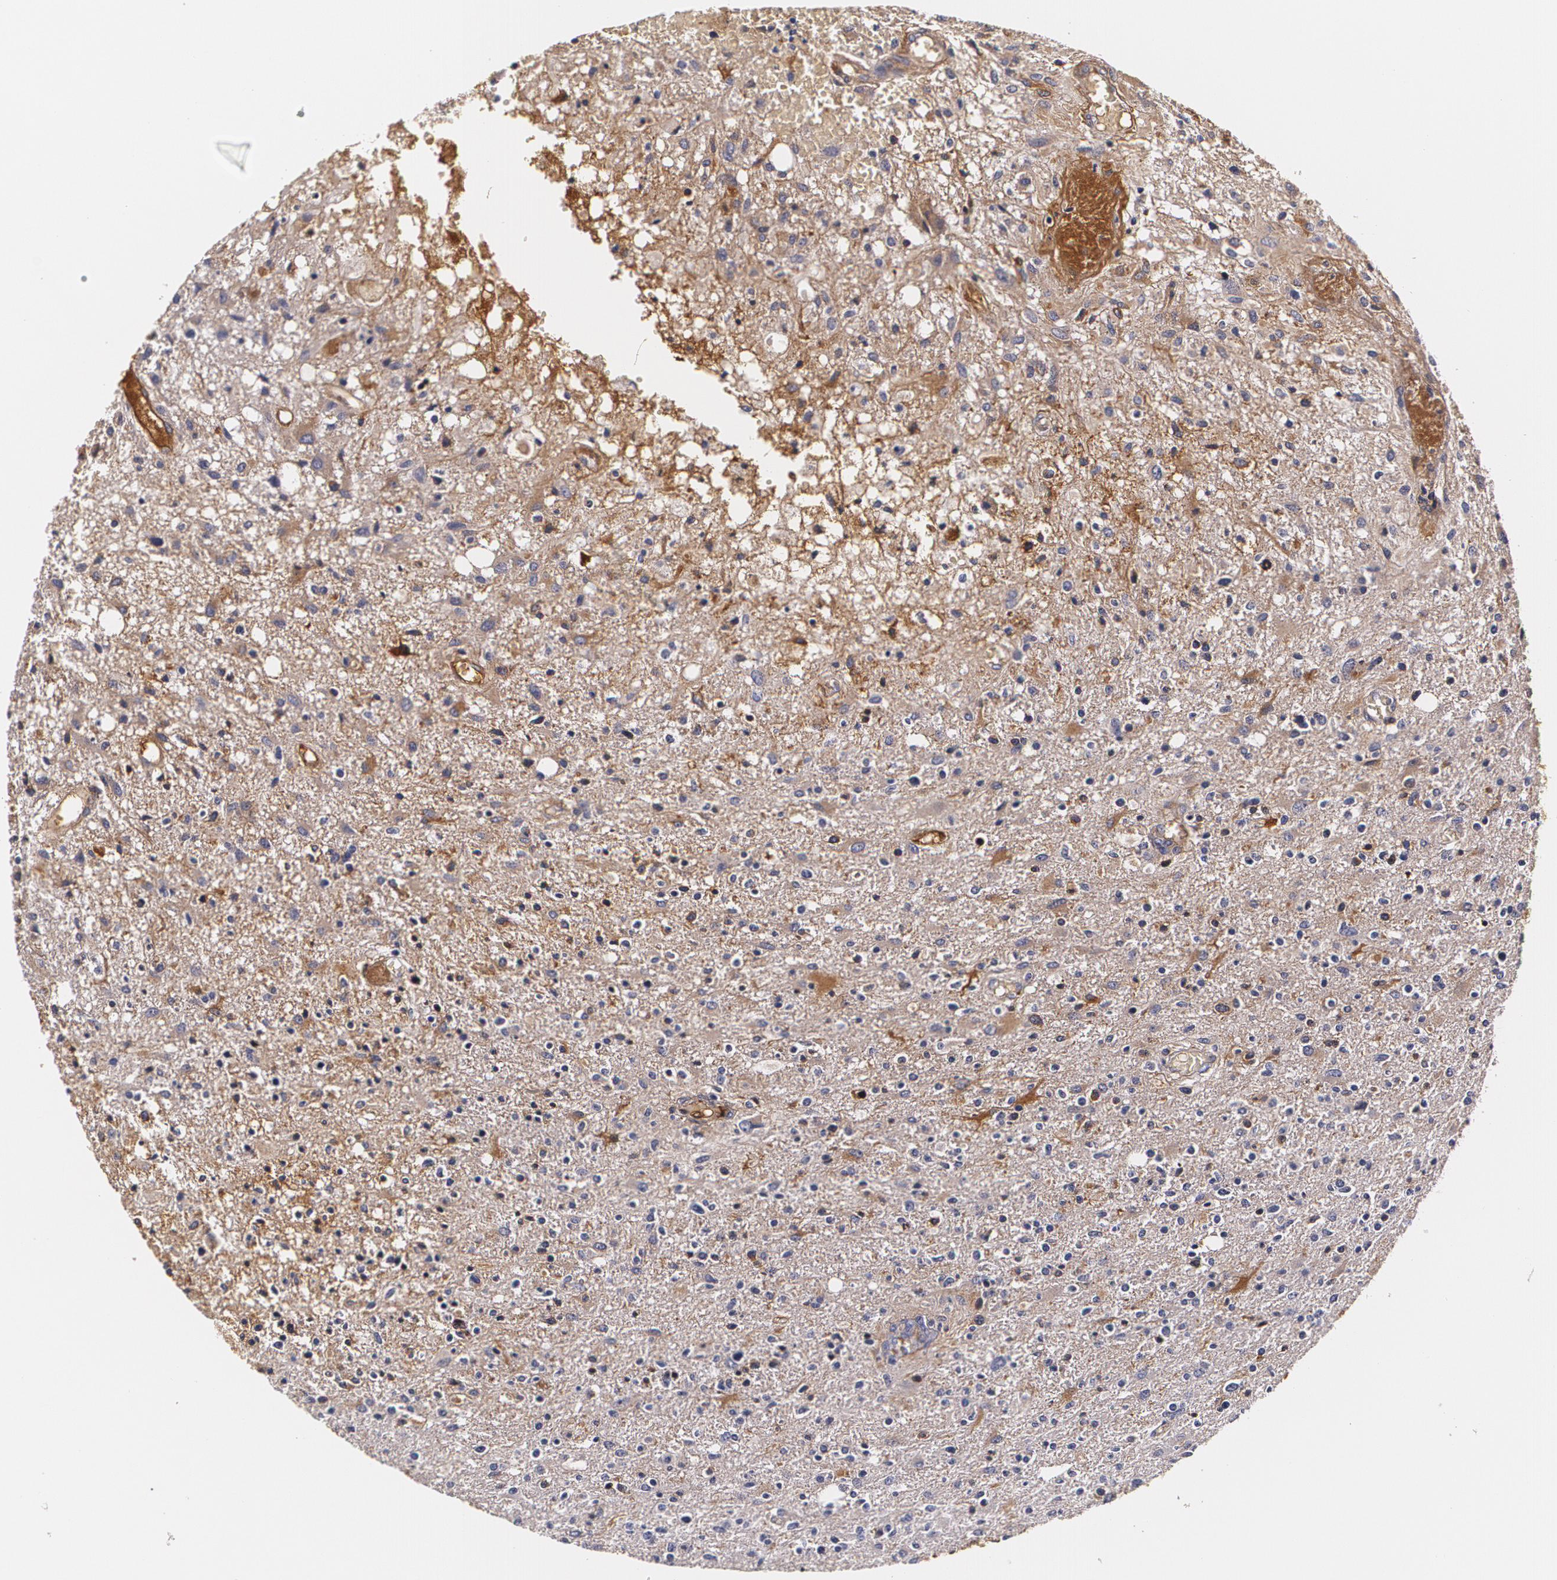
{"staining": {"intensity": "moderate", "quantity": "25%-75%", "location": "cytoplasmic/membranous"}, "tissue": "glioma", "cell_type": "Tumor cells", "image_type": "cancer", "snomed": [{"axis": "morphology", "description": "Glioma, malignant, High grade"}, {"axis": "topography", "description": "Cerebral cortex"}], "caption": "Moderate cytoplasmic/membranous positivity for a protein is identified in approximately 25%-75% of tumor cells of glioma using immunohistochemistry.", "gene": "TTR", "patient": {"sex": "male", "age": 76}}